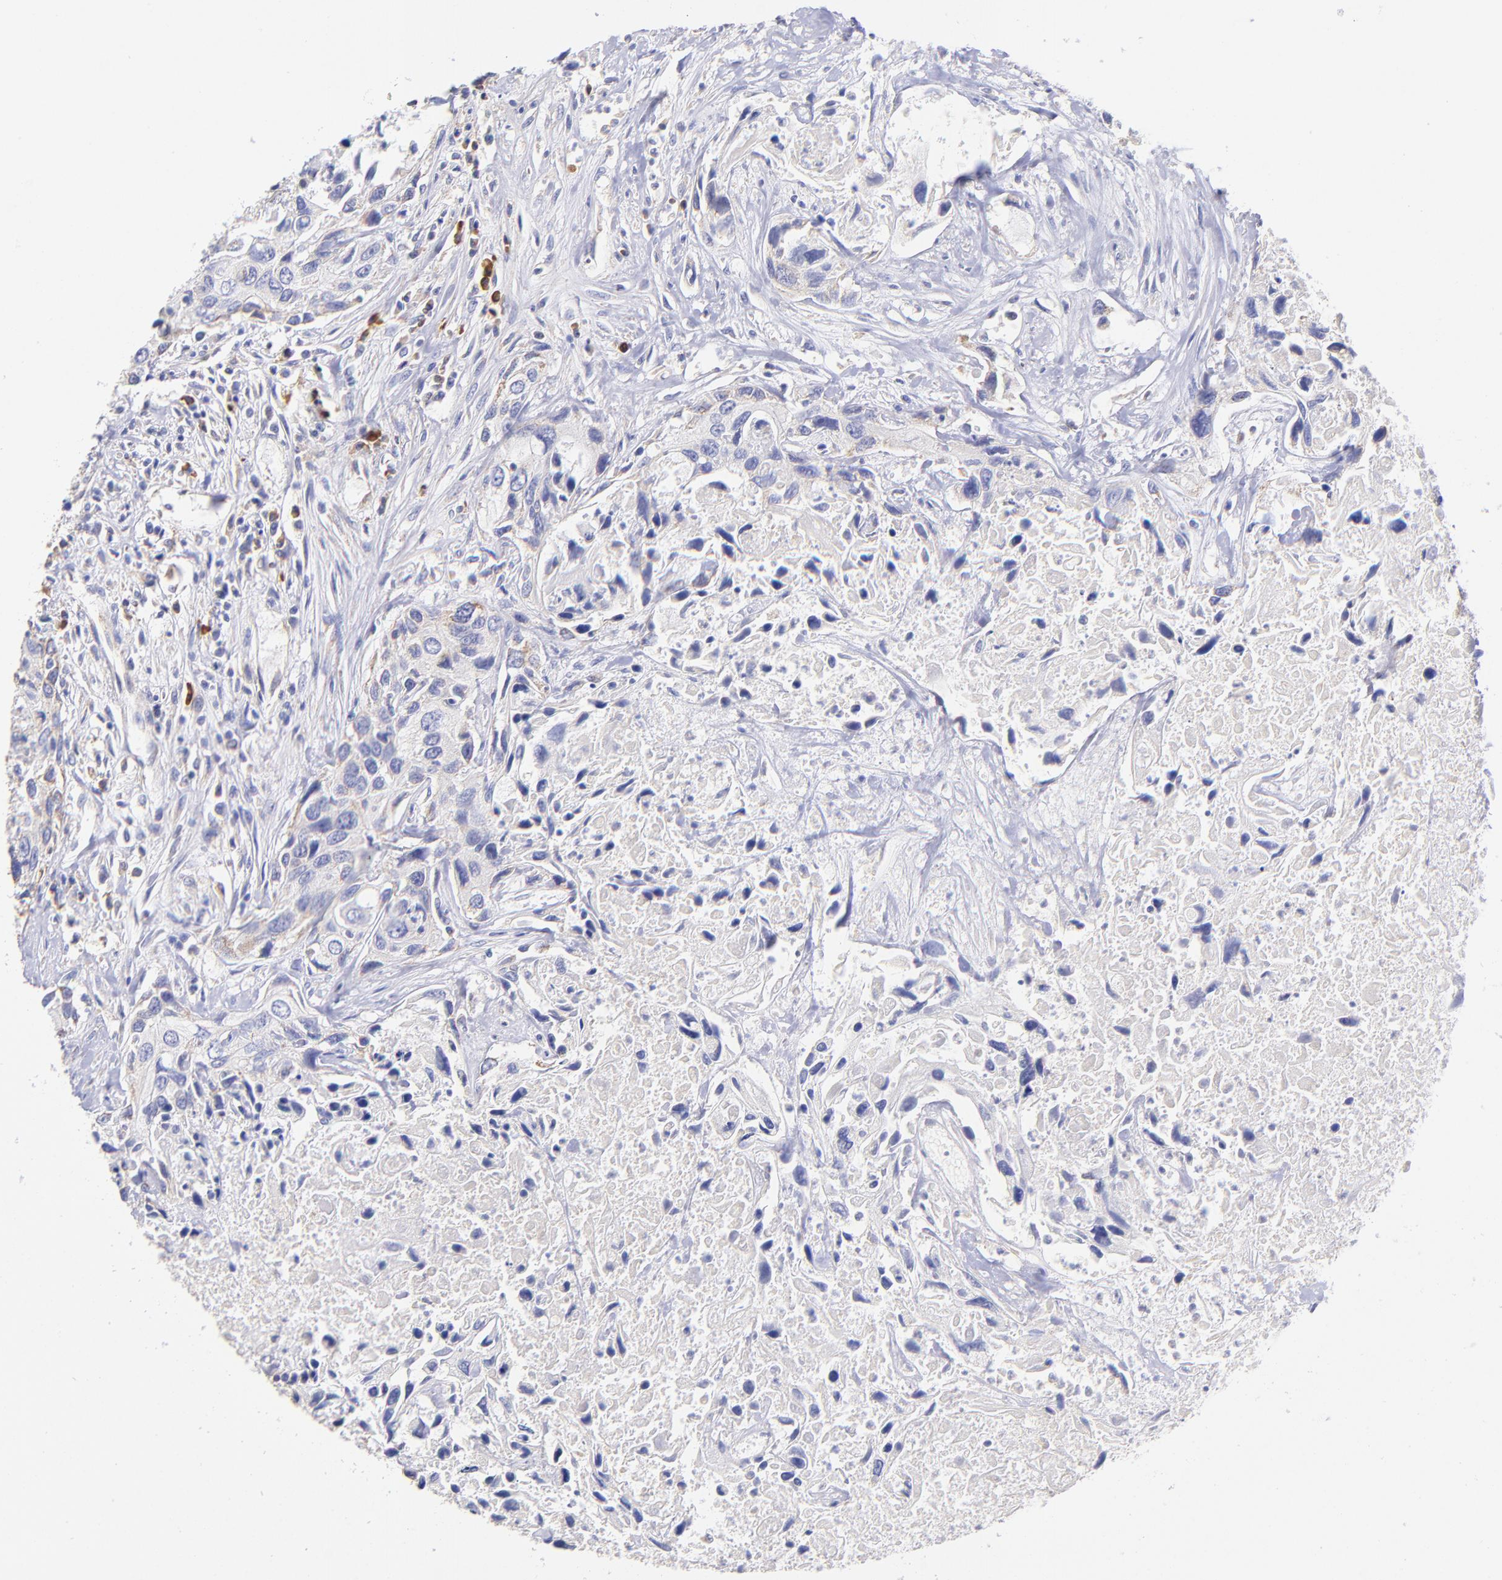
{"staining": {"intensity": "negative", "quantity": "none", "location": "none"}, "tissue": "urothelial cancer", "cell_type": "Tumor cells", "image_type": "cancer", "snomed": [{"axis": "morphology", "description": "Urothelial carcinoma, High grade"}, {"axis": "topography", "description": "Urinary bladder"}], "caption": "Human urothelial cancer stained for a protein using IHC displays no staining in tumor cells.", "gene": "PREX1", "patient": {"sex": "male", "age": 71}}